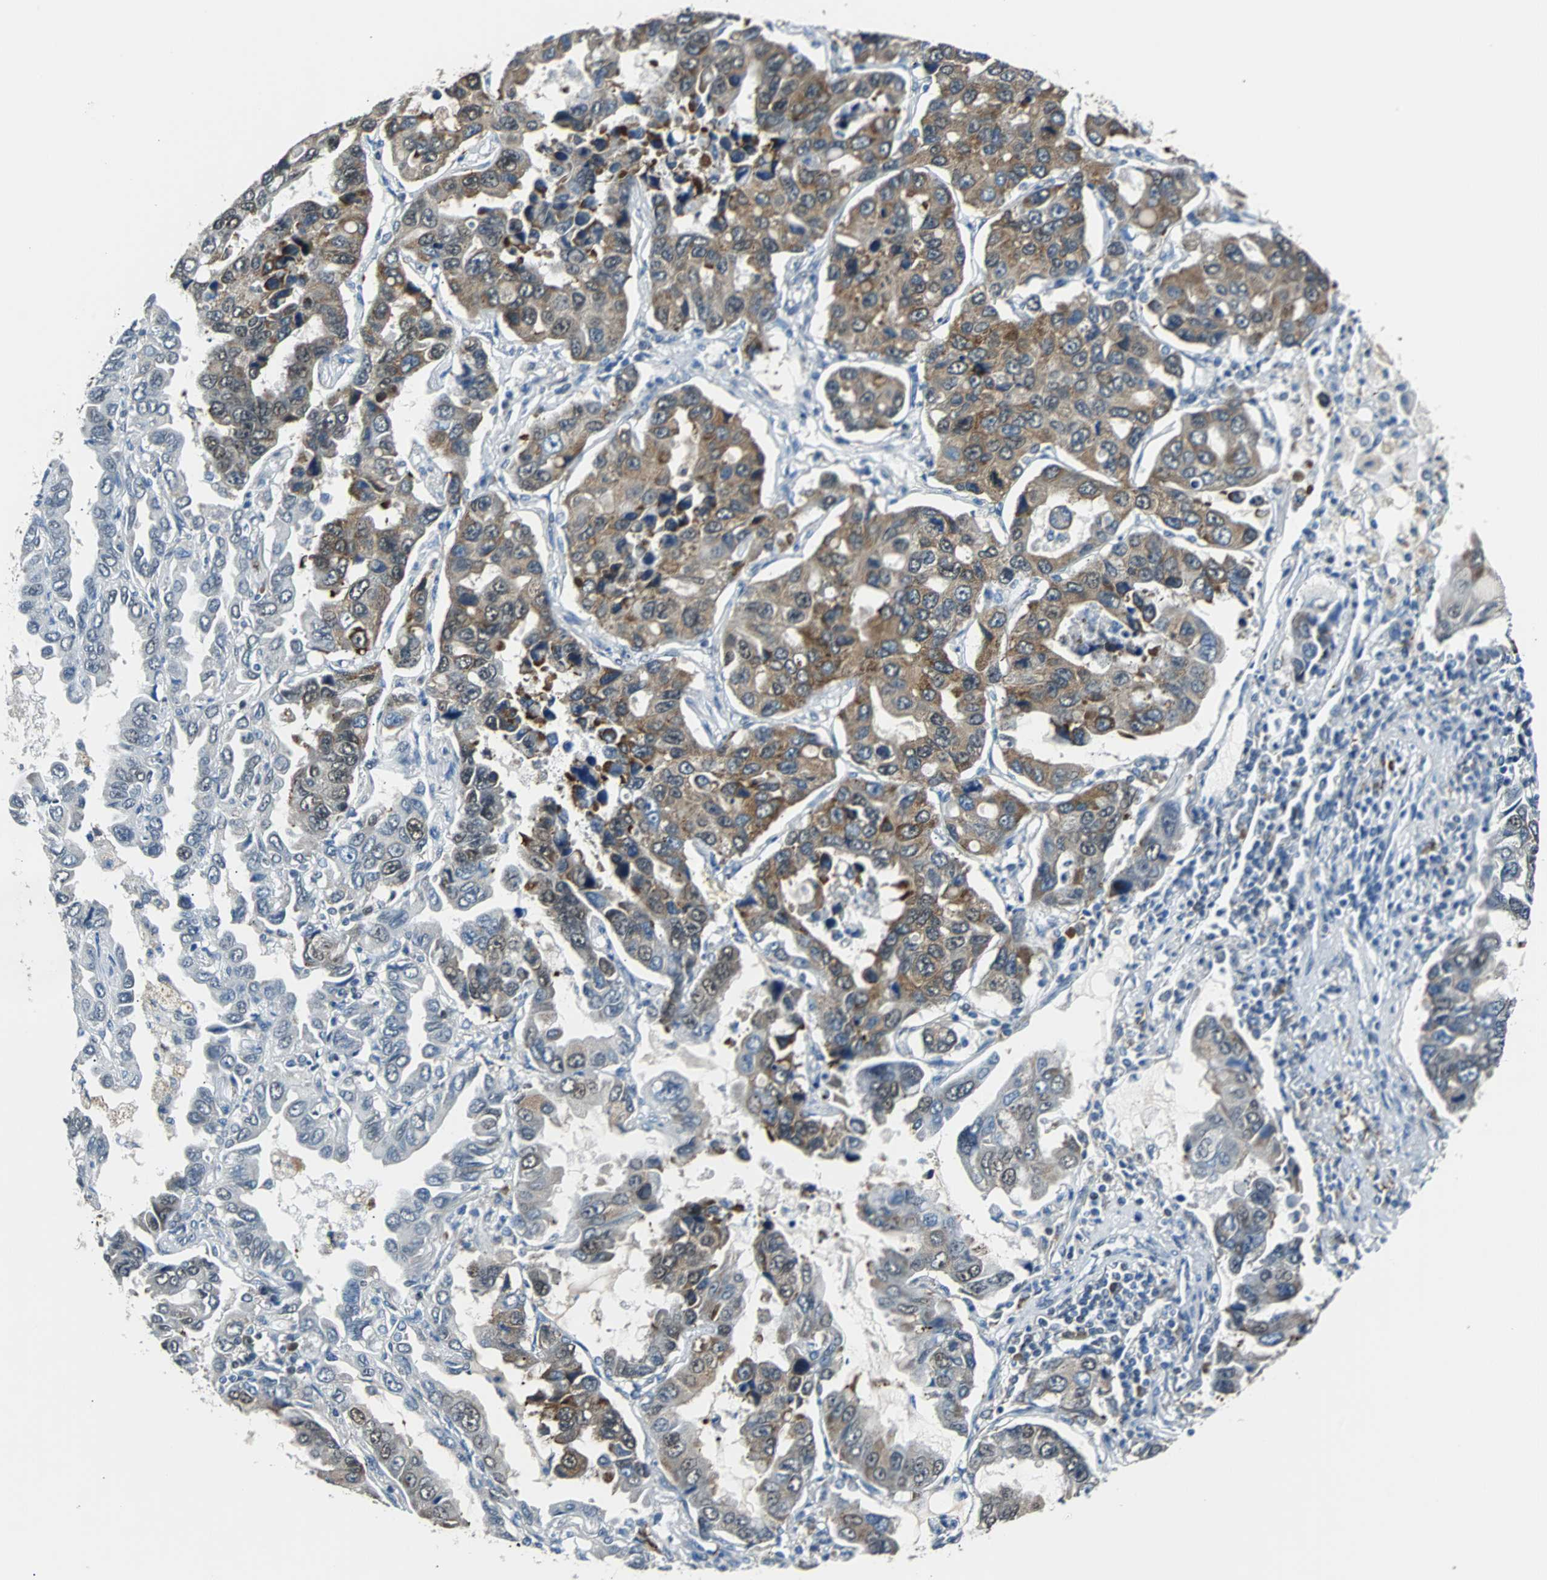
{"staining": {"intensity": "moderate", "quantity": "25%-75%", "location": "cytoplasmic/membranous"}, "tissue": "lung cancer", "cell_type": "Tumor cells", "image_type": "cancer", "snomed": [{"axis": "morphology", "description": "Adenocarcinoma, NOS"}, {"axis": "topography", "description": "Lung"}], "caption": "Approximately 25%-75% of tumor cells in human lung cancer (adenocarcinoma) exhibit moderate cytoplasmic/membranous protein staining as visualized by brown immunohistochemical staining.", "gene": "USP28", "patient": {"sex": "male", "age": 64}}